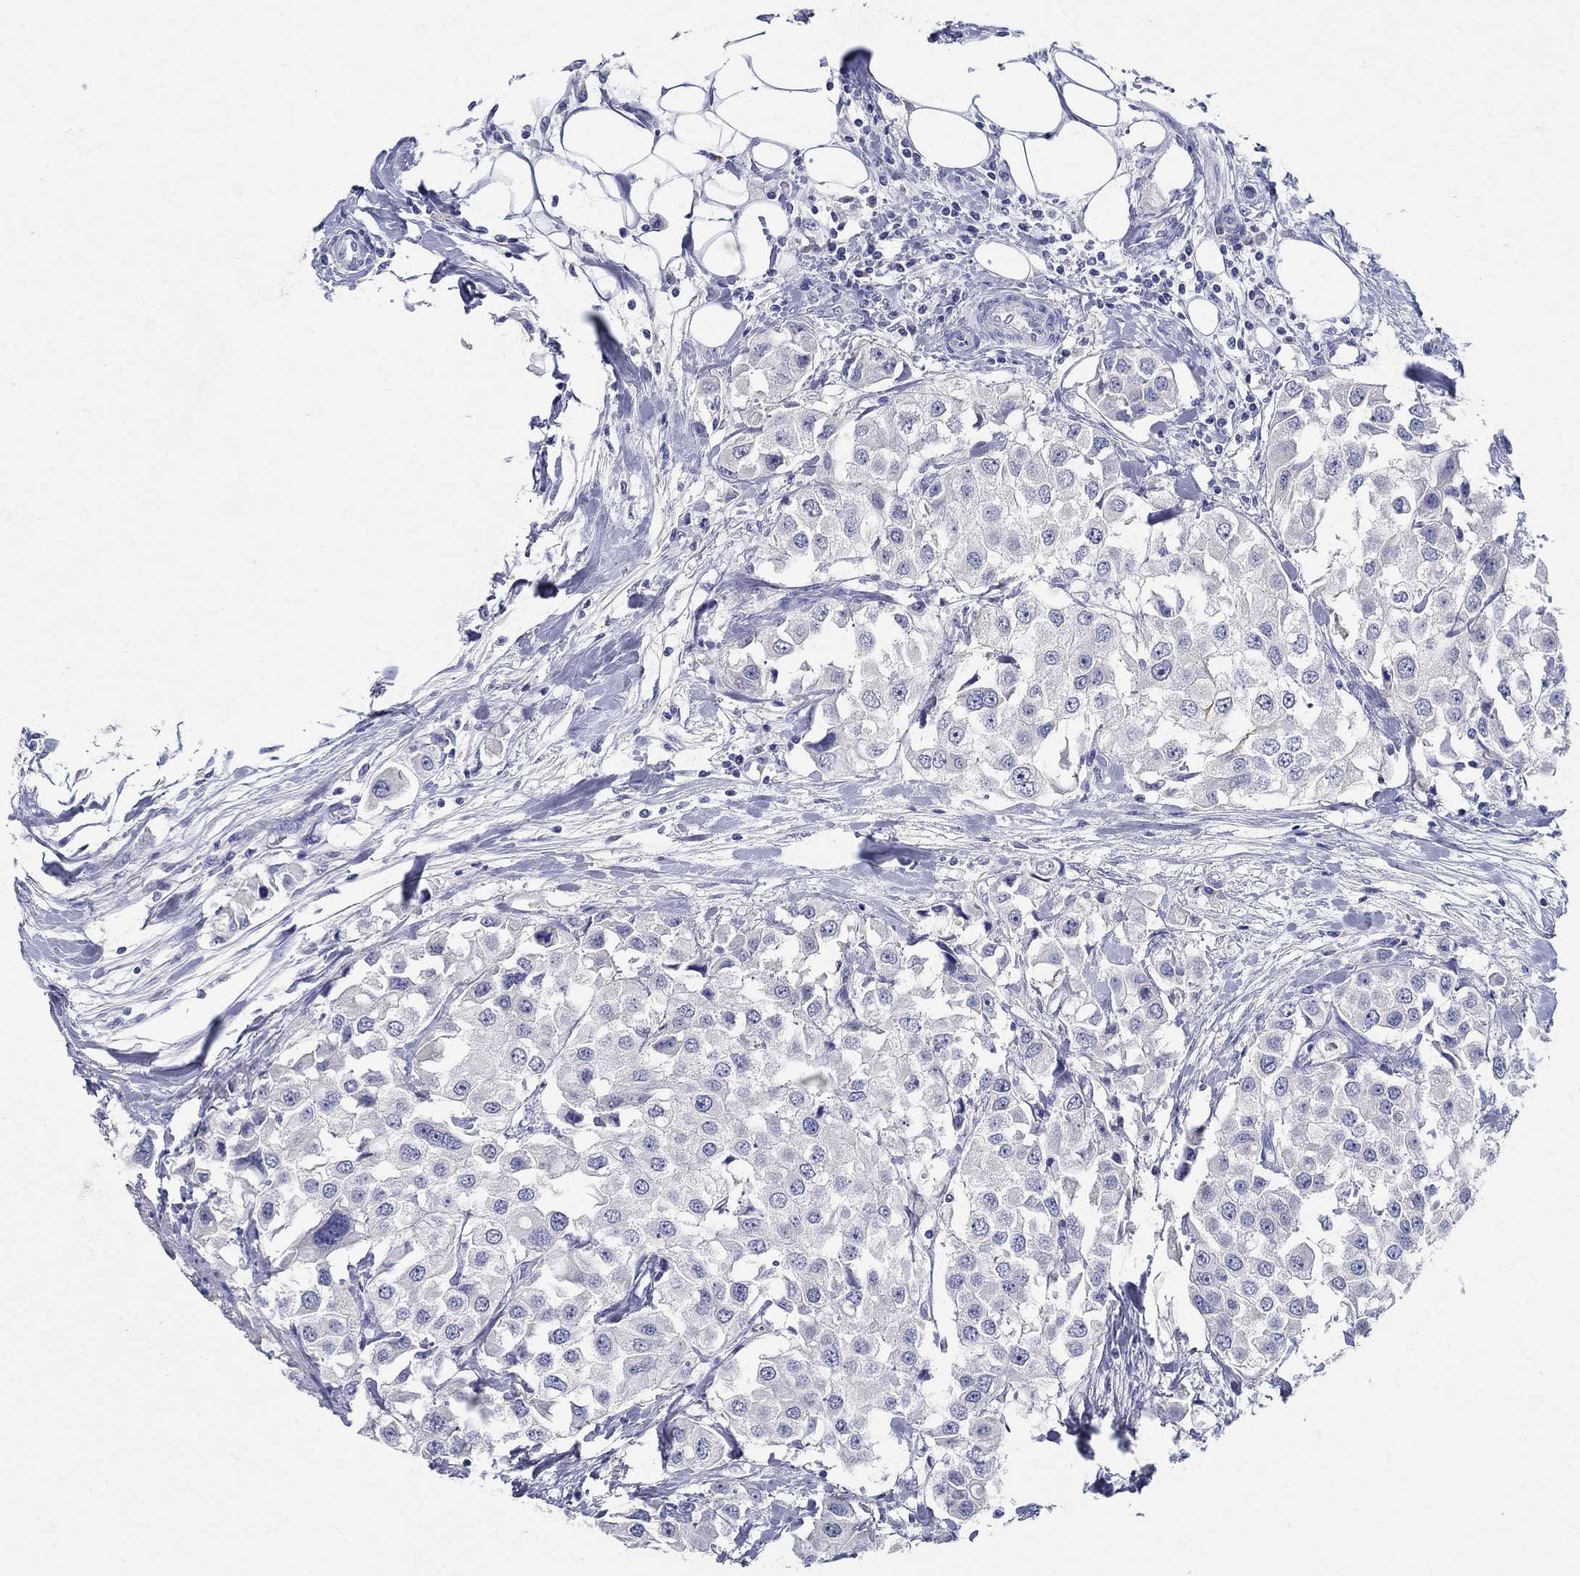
{"staining": {"intensity": "negative", "quantity": "none", "location": "none"}, "tissue": "urothelial cancer", "cell_type": "Tumor cells", "image_type": "cancer", "snomed": [{"axis": "morphology", "description": "Urothelial carcinoma, High grade"}, {"axis": "topography", "description": "Urinary bladder"}], "caption": "Immunohistochemistry (IHC) image of neoplastic tissue: high-grade urothelial carcinoma stained with DAB exhibits no significant protein staining in tumor cells. The staining is performed using DAB (3,3'-diaminobenzidine) brown chromogen with nuclei counter-stained in using hematoxylin.", "gene": "CRYGD", "patient": {"sex": "female", "age": 64}}